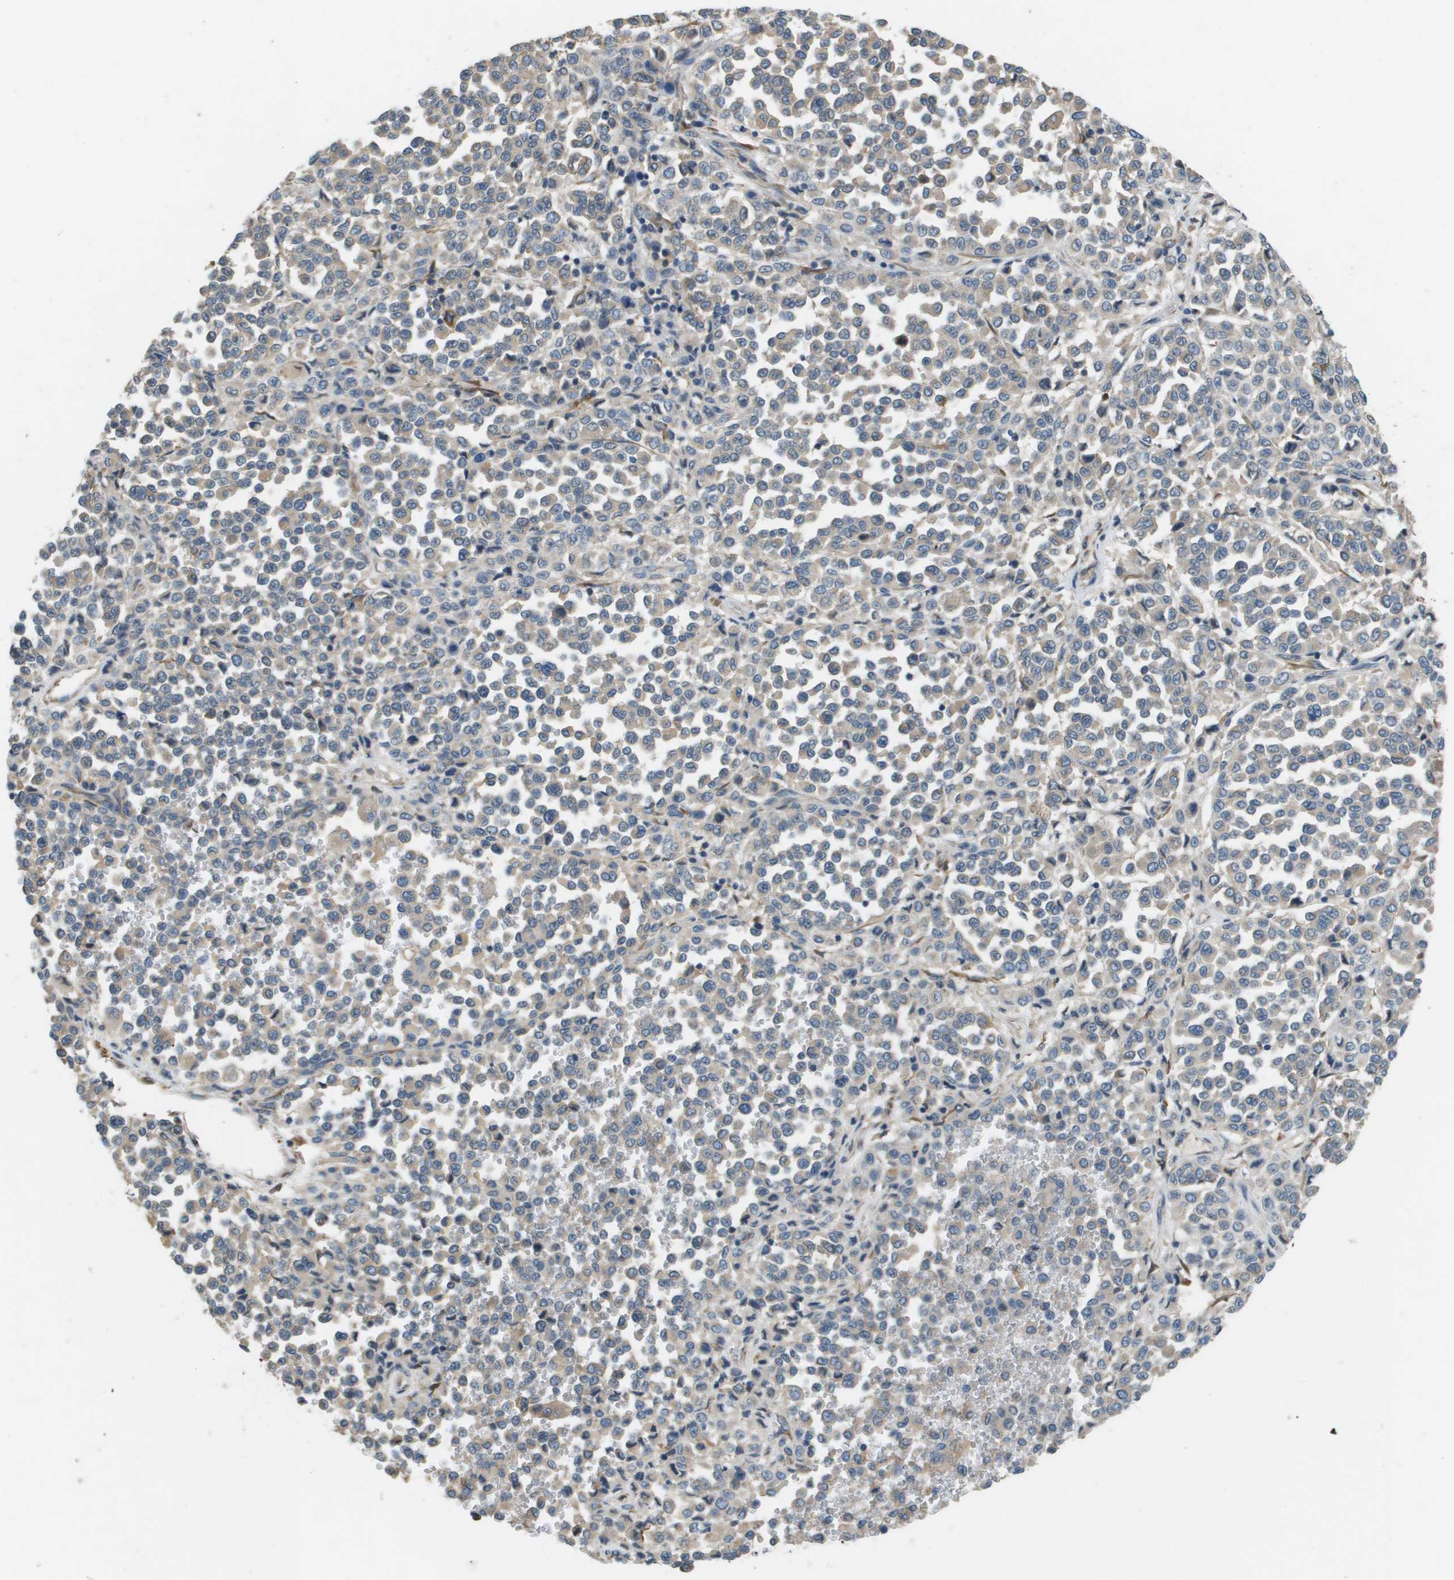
{"staining": {"intensity": "negative", "quantity": "none", "location": "none"}, "tissue": "melanoma", "cell_type": "Tumor cells", "image_type": "cancer", "snomed": [{"axis": "morphology", "description": "Malignant melanoma, Metastatic site"}, {"axis": "topography", "description": "Pancreas"}], "caption": "Tumor cells are negative for brown protein staining in malignant melanoma (metastatic site). (DAB (3,3'-diaminobenzidine) immunohistochemistry (IHC) visualized using brightfield microscopy, high magnification).", "gene": "SAMSN1", "patient": {"sex": "female", "age": 30}}